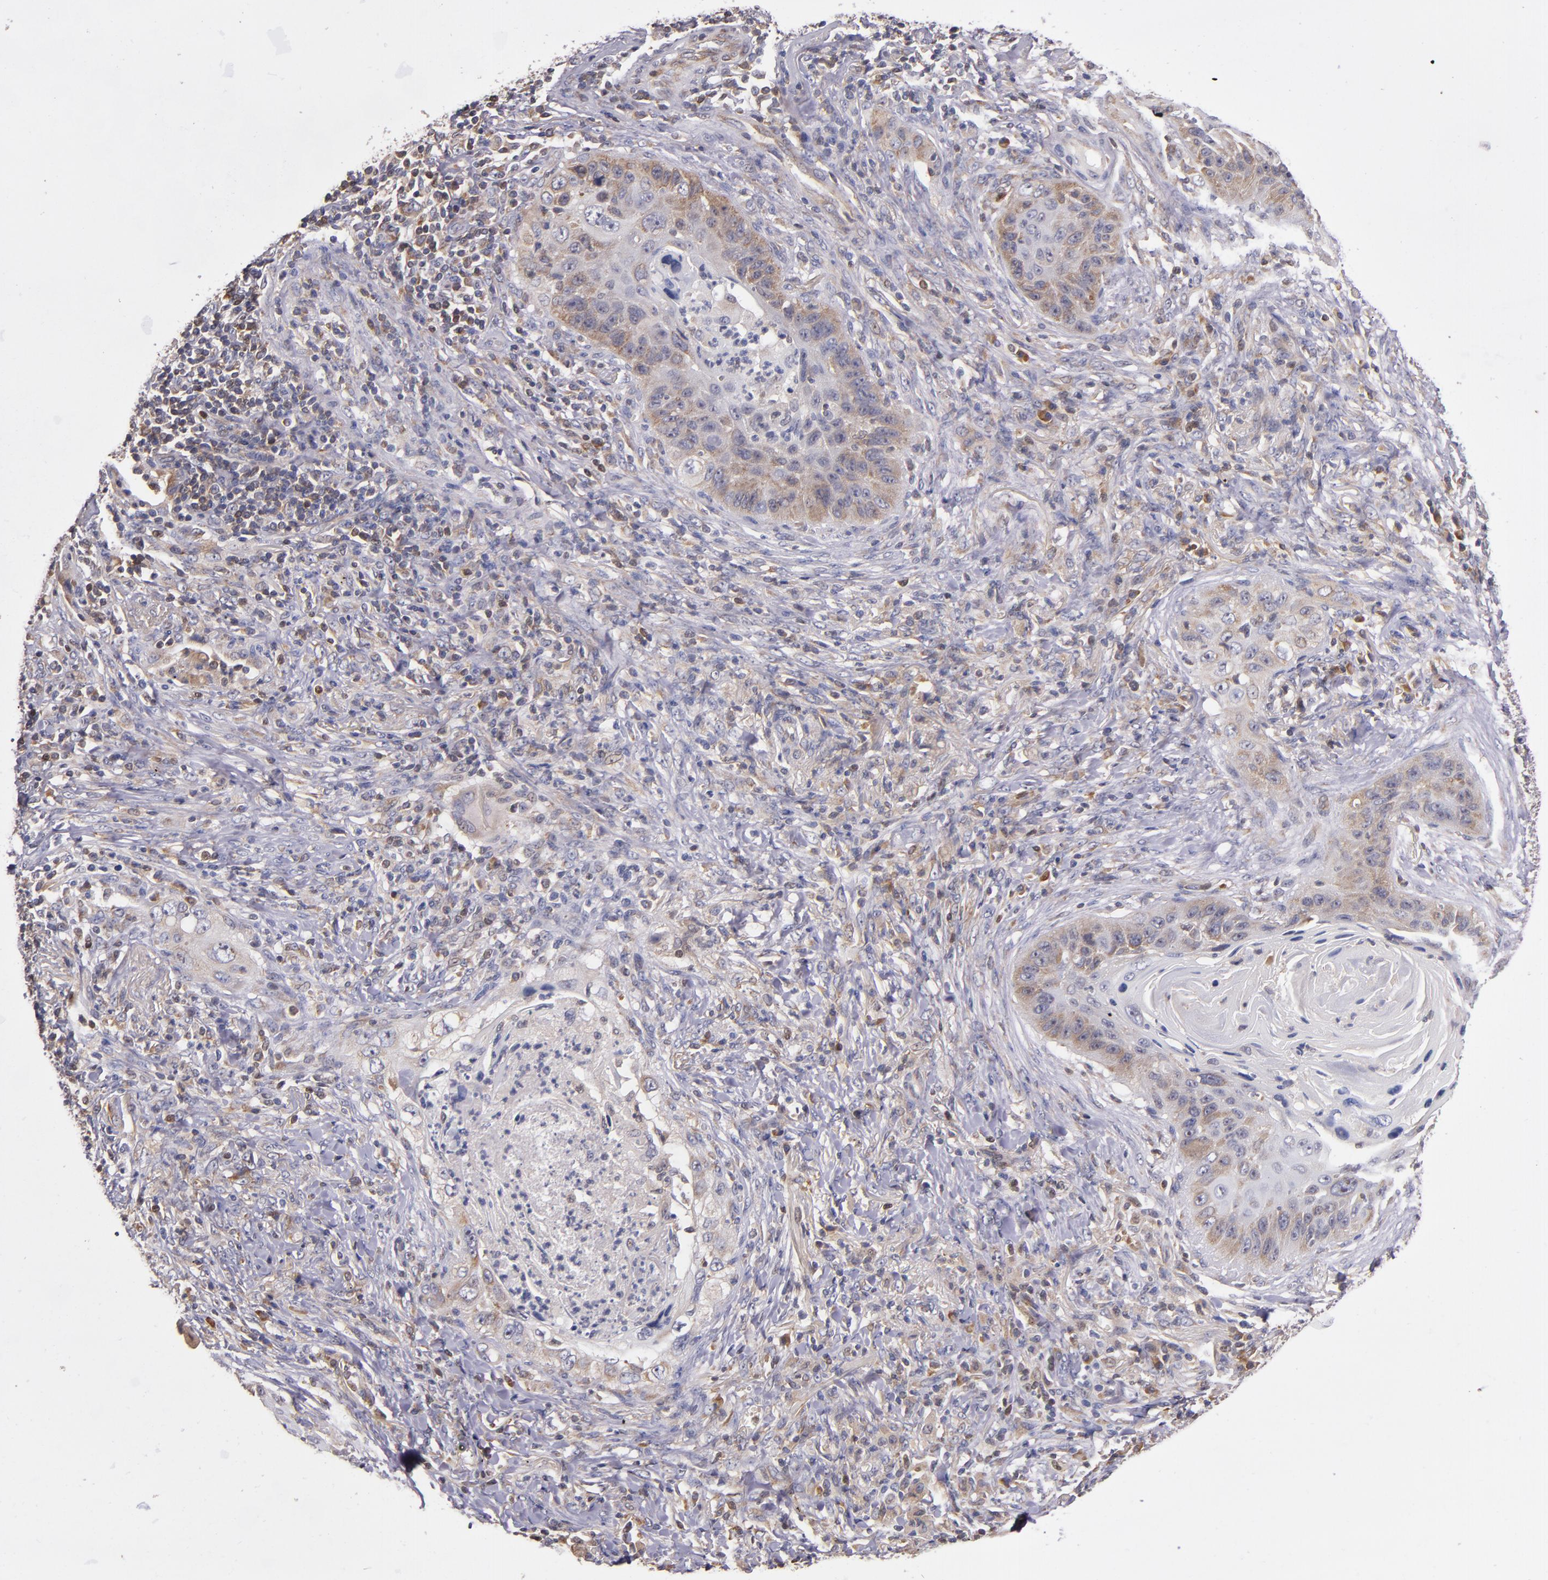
{"staining": {"intensity": "moderate", "quantity": ">75%", "location": "cytoplasmic/membranous"}, "tissue": "lung cancer", "cell_type": "Tumor cells", "image_type": "cancer", "snomed": [{"axis": "morphology", "description": "Squamous cell carcinoma, NOS"}, {"axis": "topography", "description": "Lung"}], "caption": "About >75% of tumor cells in human squamous cell carcinoma (lung) display moderate cytoplasmic/membranous protein expression as visualized by brown immunohistochemical staining.", "gene": "EIF4ENIF1", "patient": {"sex": "female", "age": 67}}